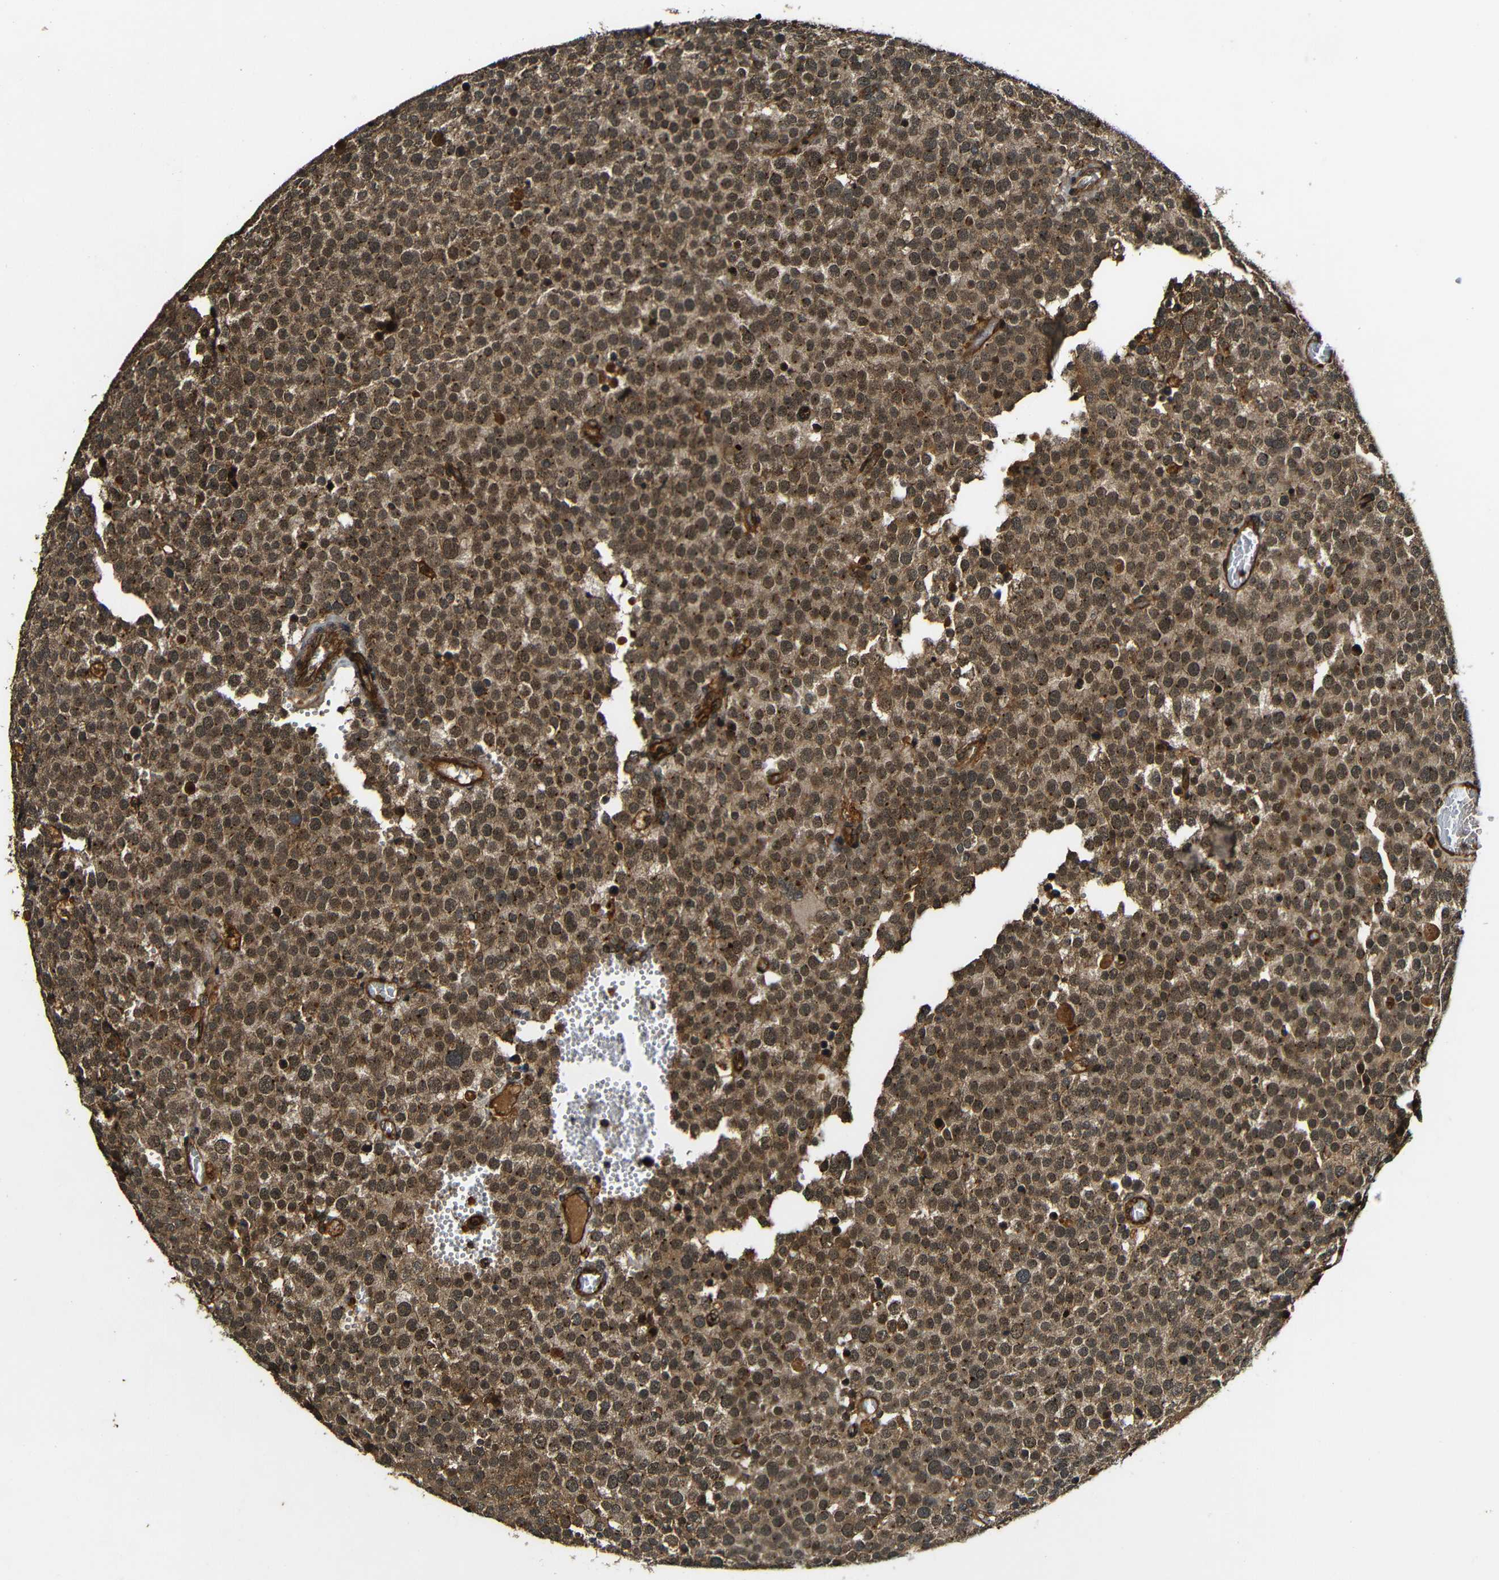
{"staining": {"intensity": "moderate", "quantity": ">75%", "location": "cytoplasmic/membranous,nuclear"}, "tissue": "testis cancer", "cell_type": "Tumor cells", "image_type": "cancer", "snomed": [{"axis": "morphology", "description": "Normal tissue, NOS"}, {"axis": "morphology", "description": "Seminoma, NOS"}, {"axis": "topography", "description": "Testis"}], "caption": "Immunohistochemistry (IHC) staining of testis cancer (seminoma), which demonstrates medium levels of moderate cytoplasmic/membranous and nuclear positivity in about >75% of tumor cells indicating moderate cytoplasmic/membranous and nuclear protein staining. The staining was performed using DAB (3,3'-diaminobenzidine) (brown) for protein detection and nuclei were counterstained in hematoxylin (blue).", "gene": "CASP8", "patient": {"sex": "male", "age": 71}}